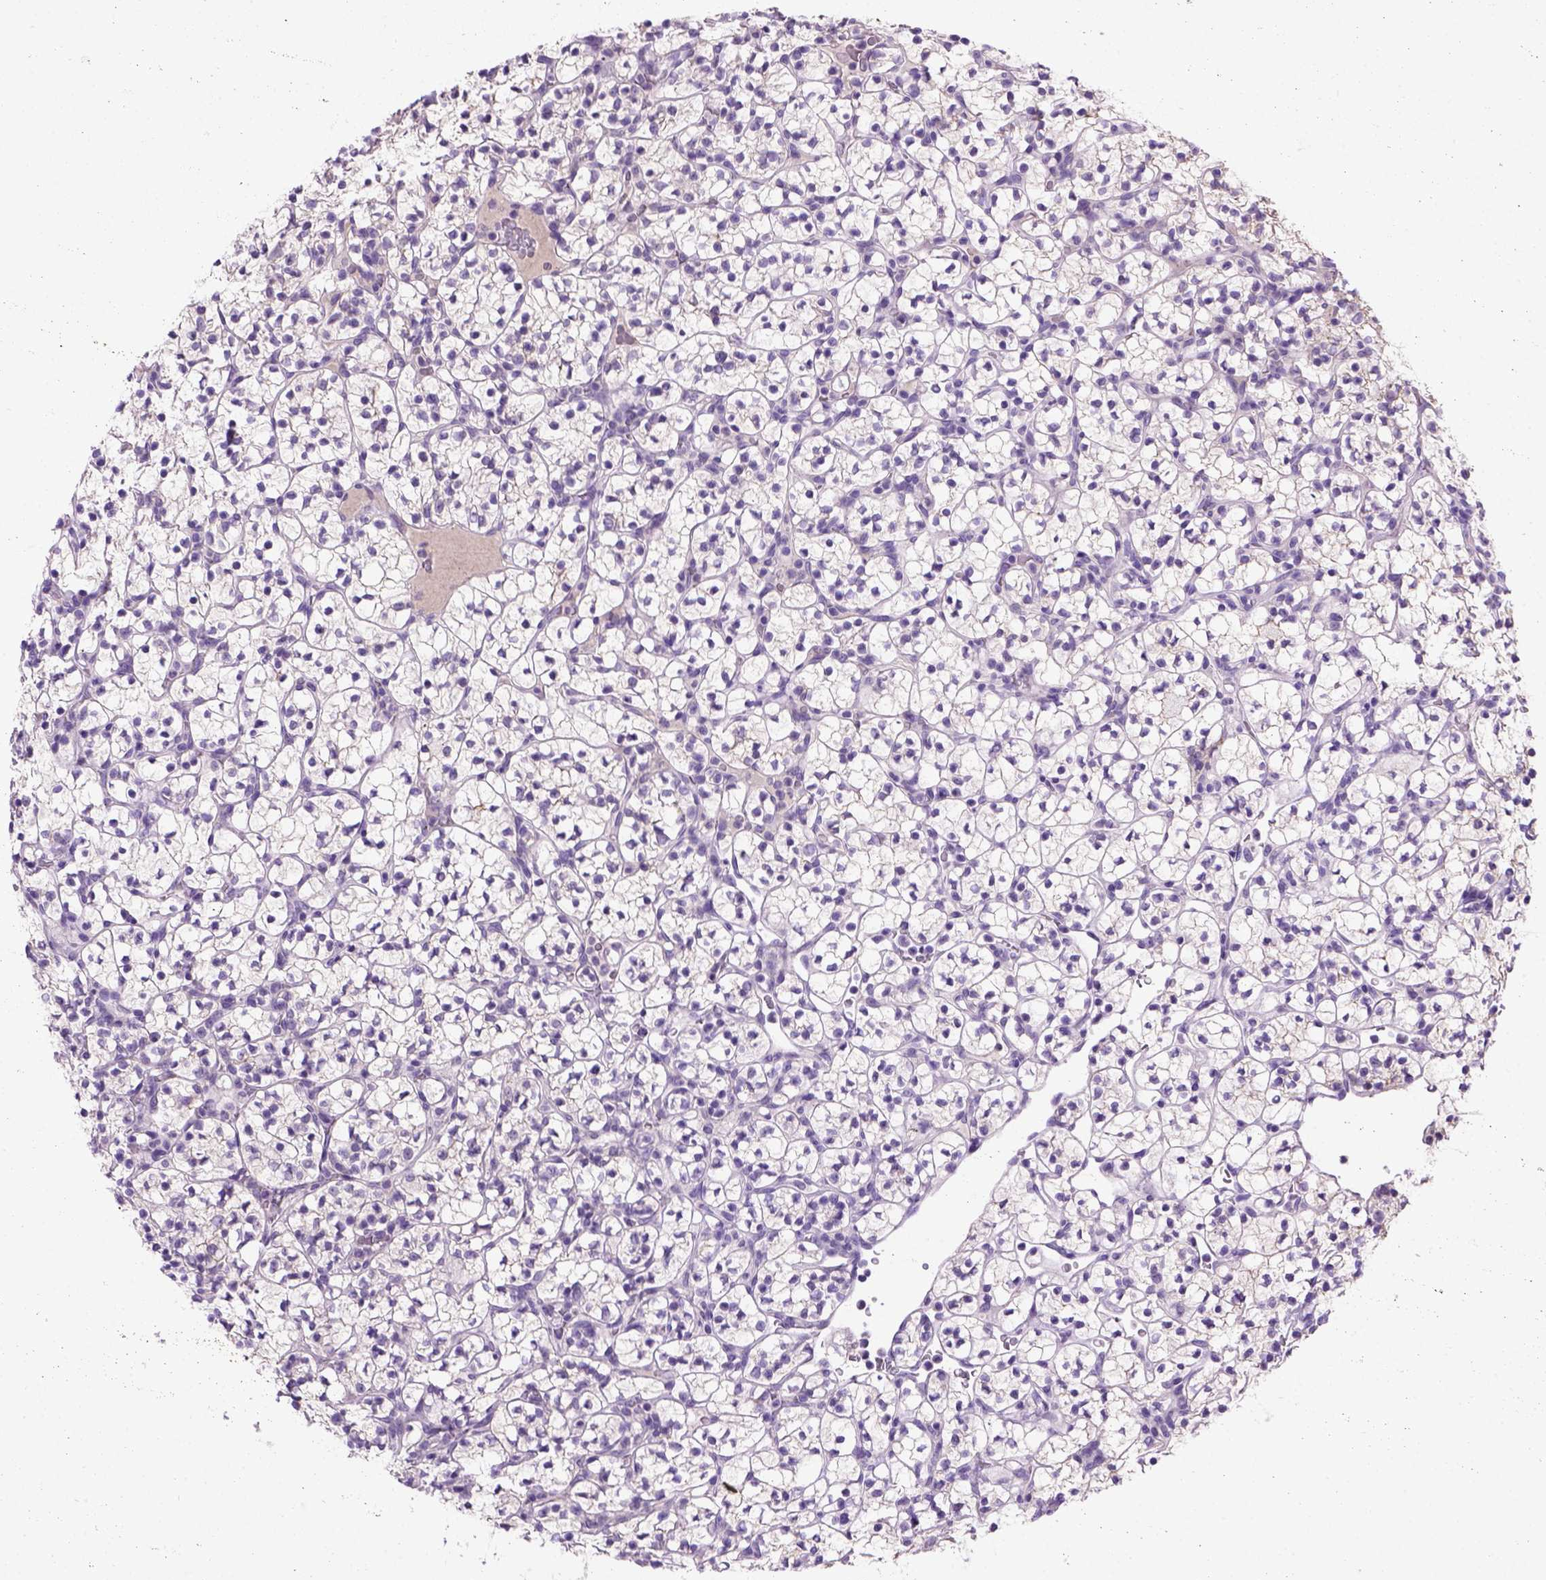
{"staining": {"intensity": "negative", "quantity": "none", "location": "none"}, "tissue": "renal cancer", "cell_type": "Tumor cells", "image_type": "cancer", "snomed": [{"axis": "morphology", "description": "Adenocarcinoma, NOS"}, {"axis": "topography", "description": "Kidney"}], "caption": "A histopathology image of human renal adenocarcinoma is negative for staining in tumor cells.", "gene": "CDH1", "patient": {"sex": "female", "age": 89}}